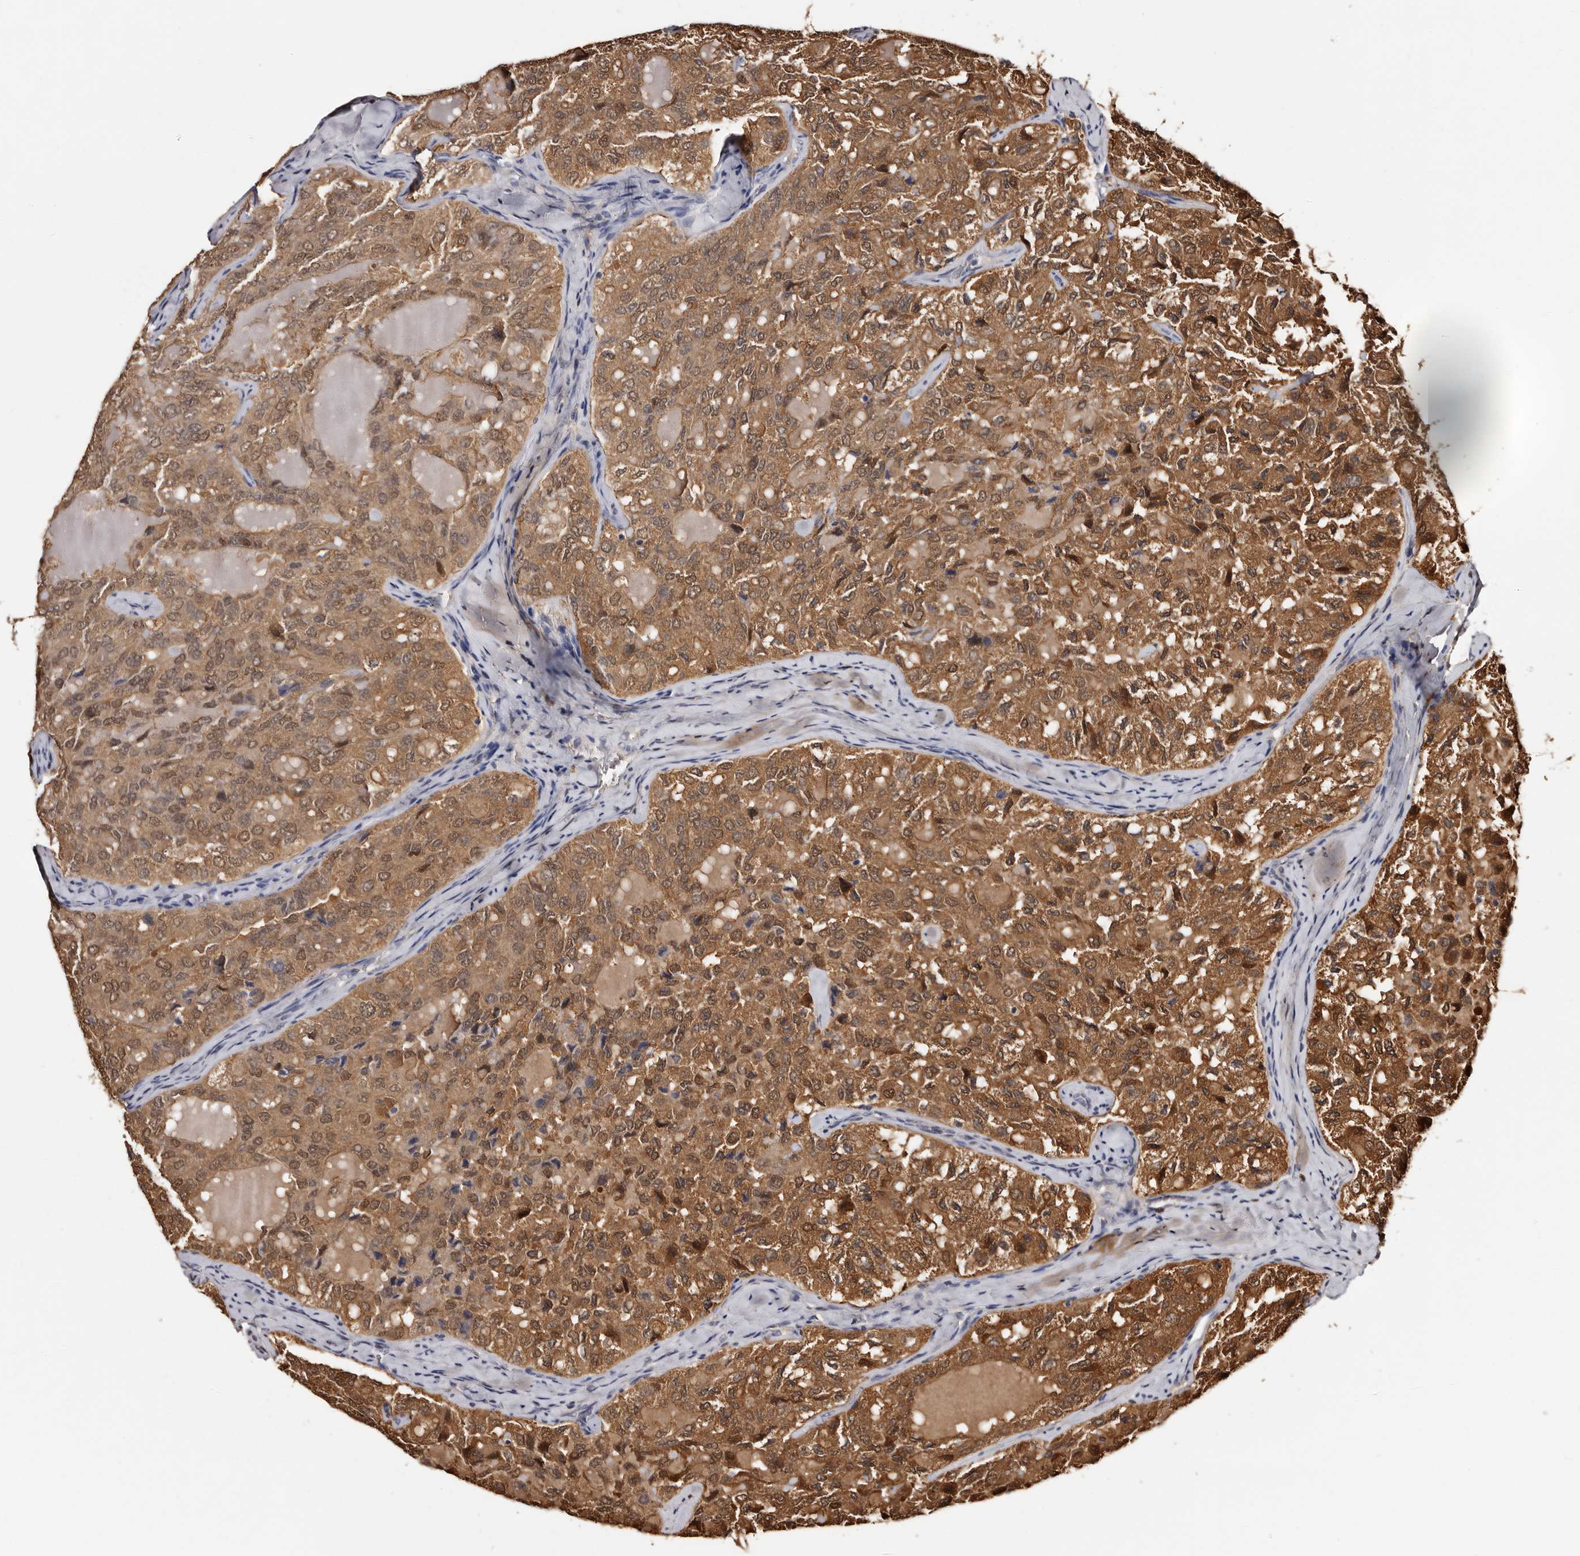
{"staining": {"intensity": "moderate", "quantity": ">75%", "location": "cytoplasmic/membranous,nuclear"}, "tissue": "thyroid cancer", "cell_type": "Tumor cells", "image_type": "cancer", "snomed": [{"axis": "morphology", "description": "Follicular adenoma carcinoma, NOS"}, {"axis": "topography", "description": "Thyroid gland"}], "caption": "The immunohistochemical stain shows moderate cytoplasmic/membranous and nuclear expression in tumor cells of thyroid cancer (follicular adenoma carcinoma) tissue.", "gene": "DNPH1", "patient": {"sex": "male", "age": 75}}